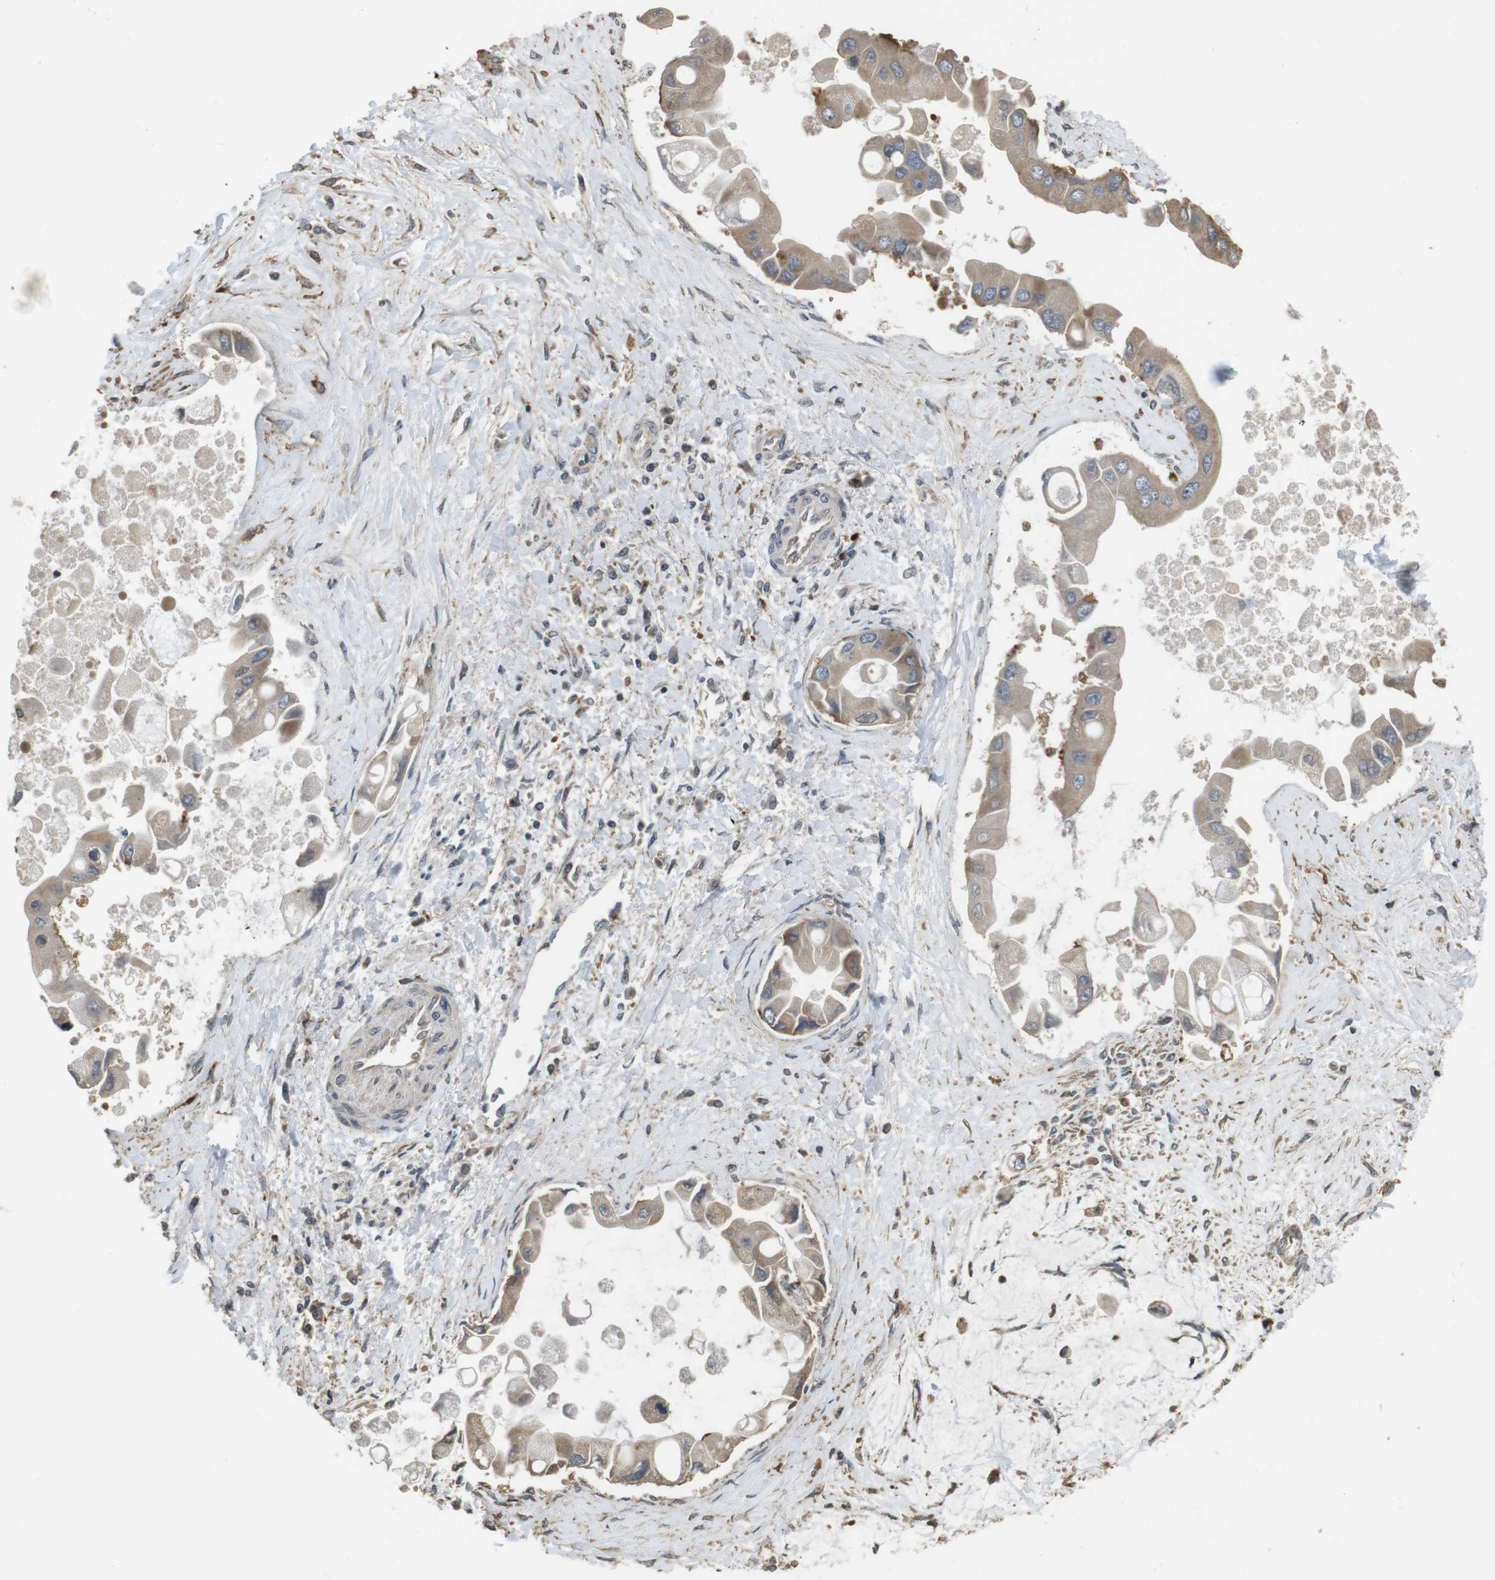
{"staining": {"intensity": "weak", "quantity": ">75%", "location": "cytoplasmic/membranous"}, "tissue": "liver cancer", "cell_type": "Tumor cells", "image_type": "cancer", "snomed": [{"axis": "morphology", "description": "Cholangiocarcinoma"}, {"axis": "topography", "description": "Liver"}], "caption": "An immunohistochemistry micrograph of tumor tissue is shown. Protein staining in brown shows weak cytoplasmic/membranous positivity in liver cancer (cholangiocarcinoma) within tumor cells.", "gene": "FZD10", "patient": {"sex": "male", "age": 50}}